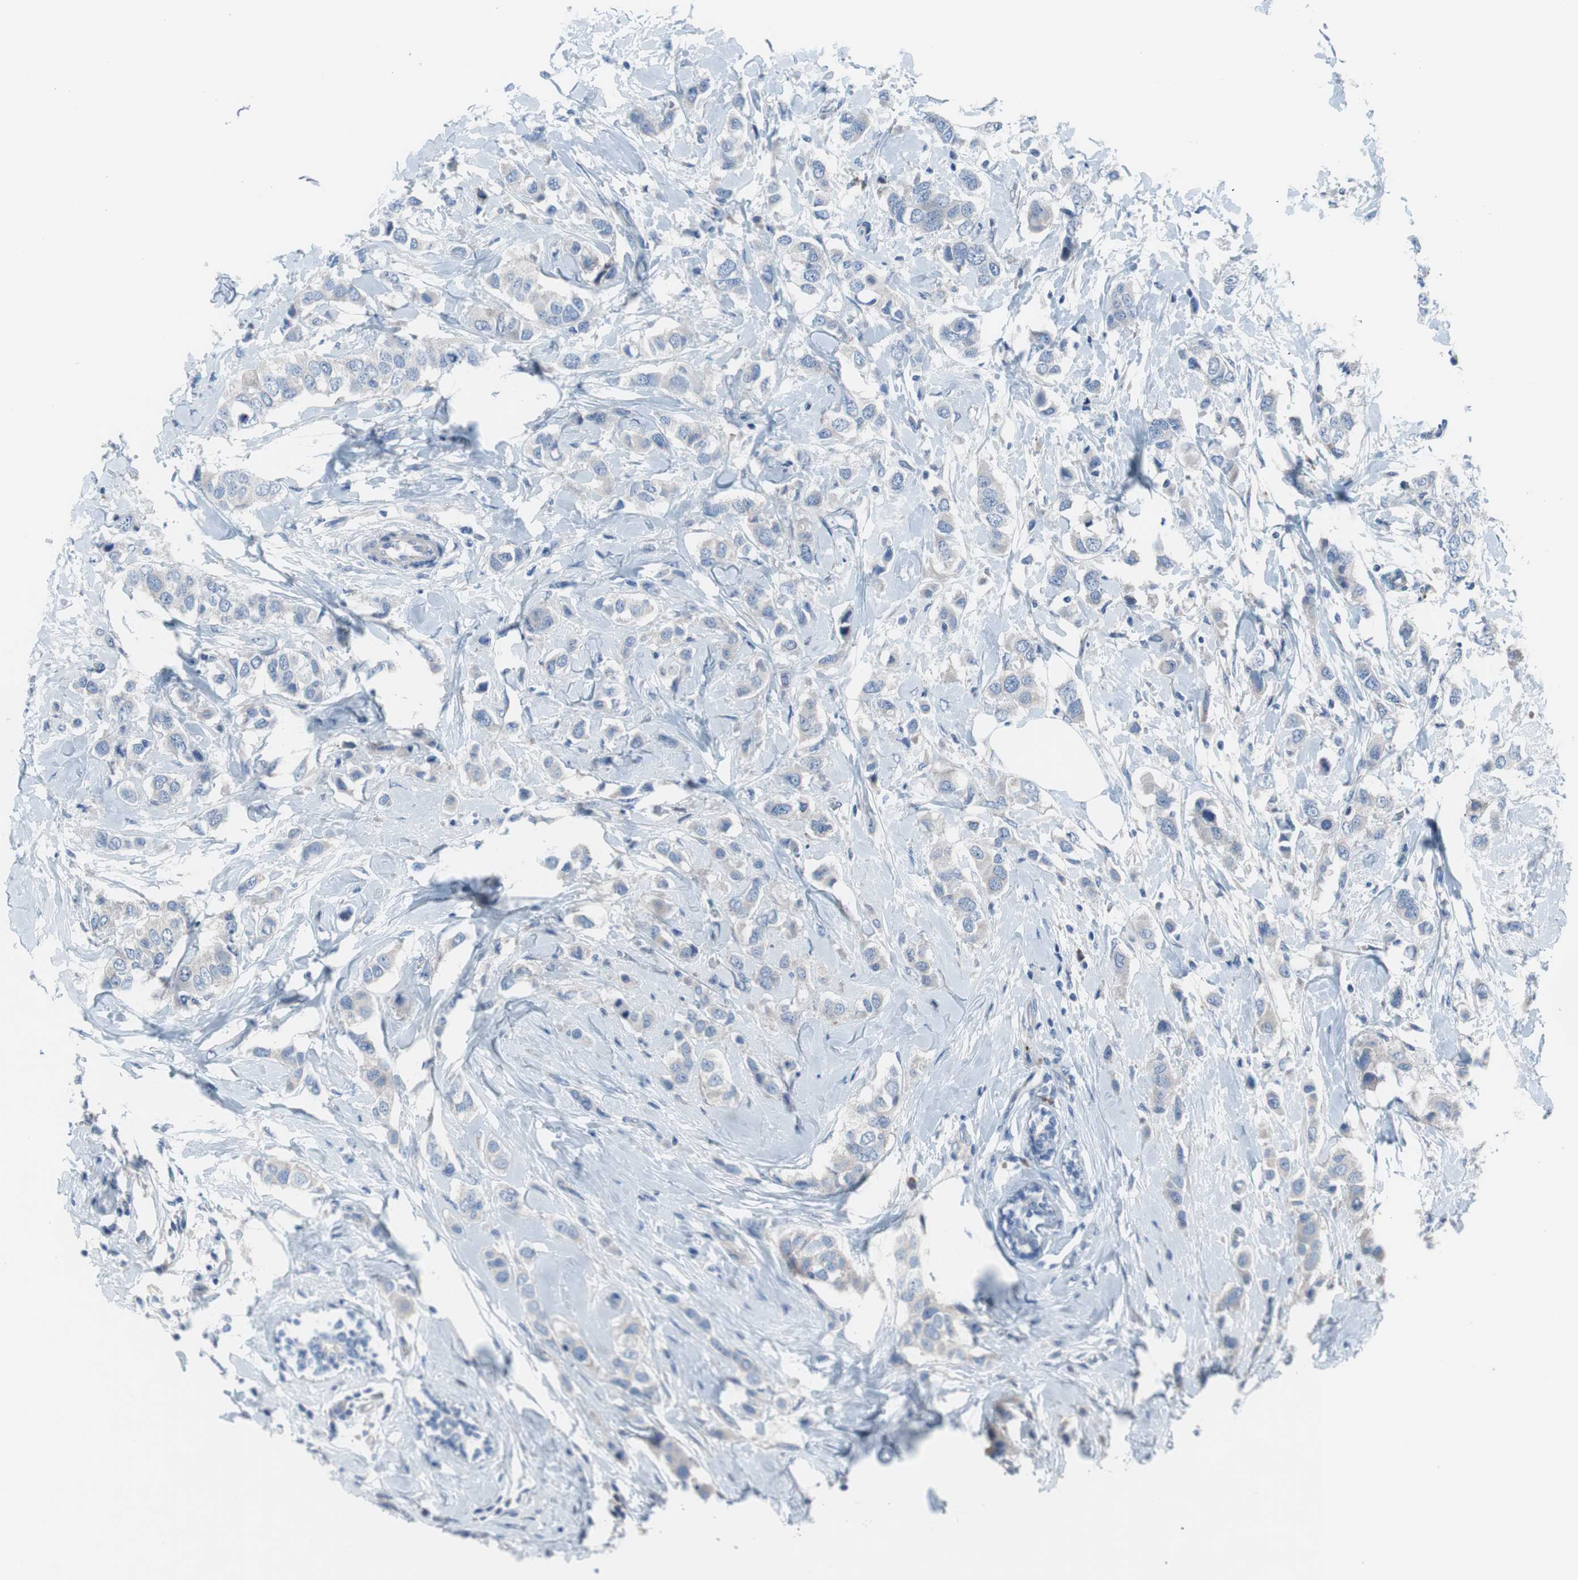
{"staining": {"intensity": "negative", "quantity": "none", "location": "none"}, "tissue": "breast cancer", "cell_type": "Tumor cells", "image_type": "cancer", "snomed": [{"axis": "morphology", "description": "Duct carcinoma"}, {"axis": "topography", "description": "Breast"}], "caption": "Photomicrograph shows no significant protein staining in tumor cells of breast cancer.", "gene": "KANSL1", "patient": {"sex": "female", "age": 50}}